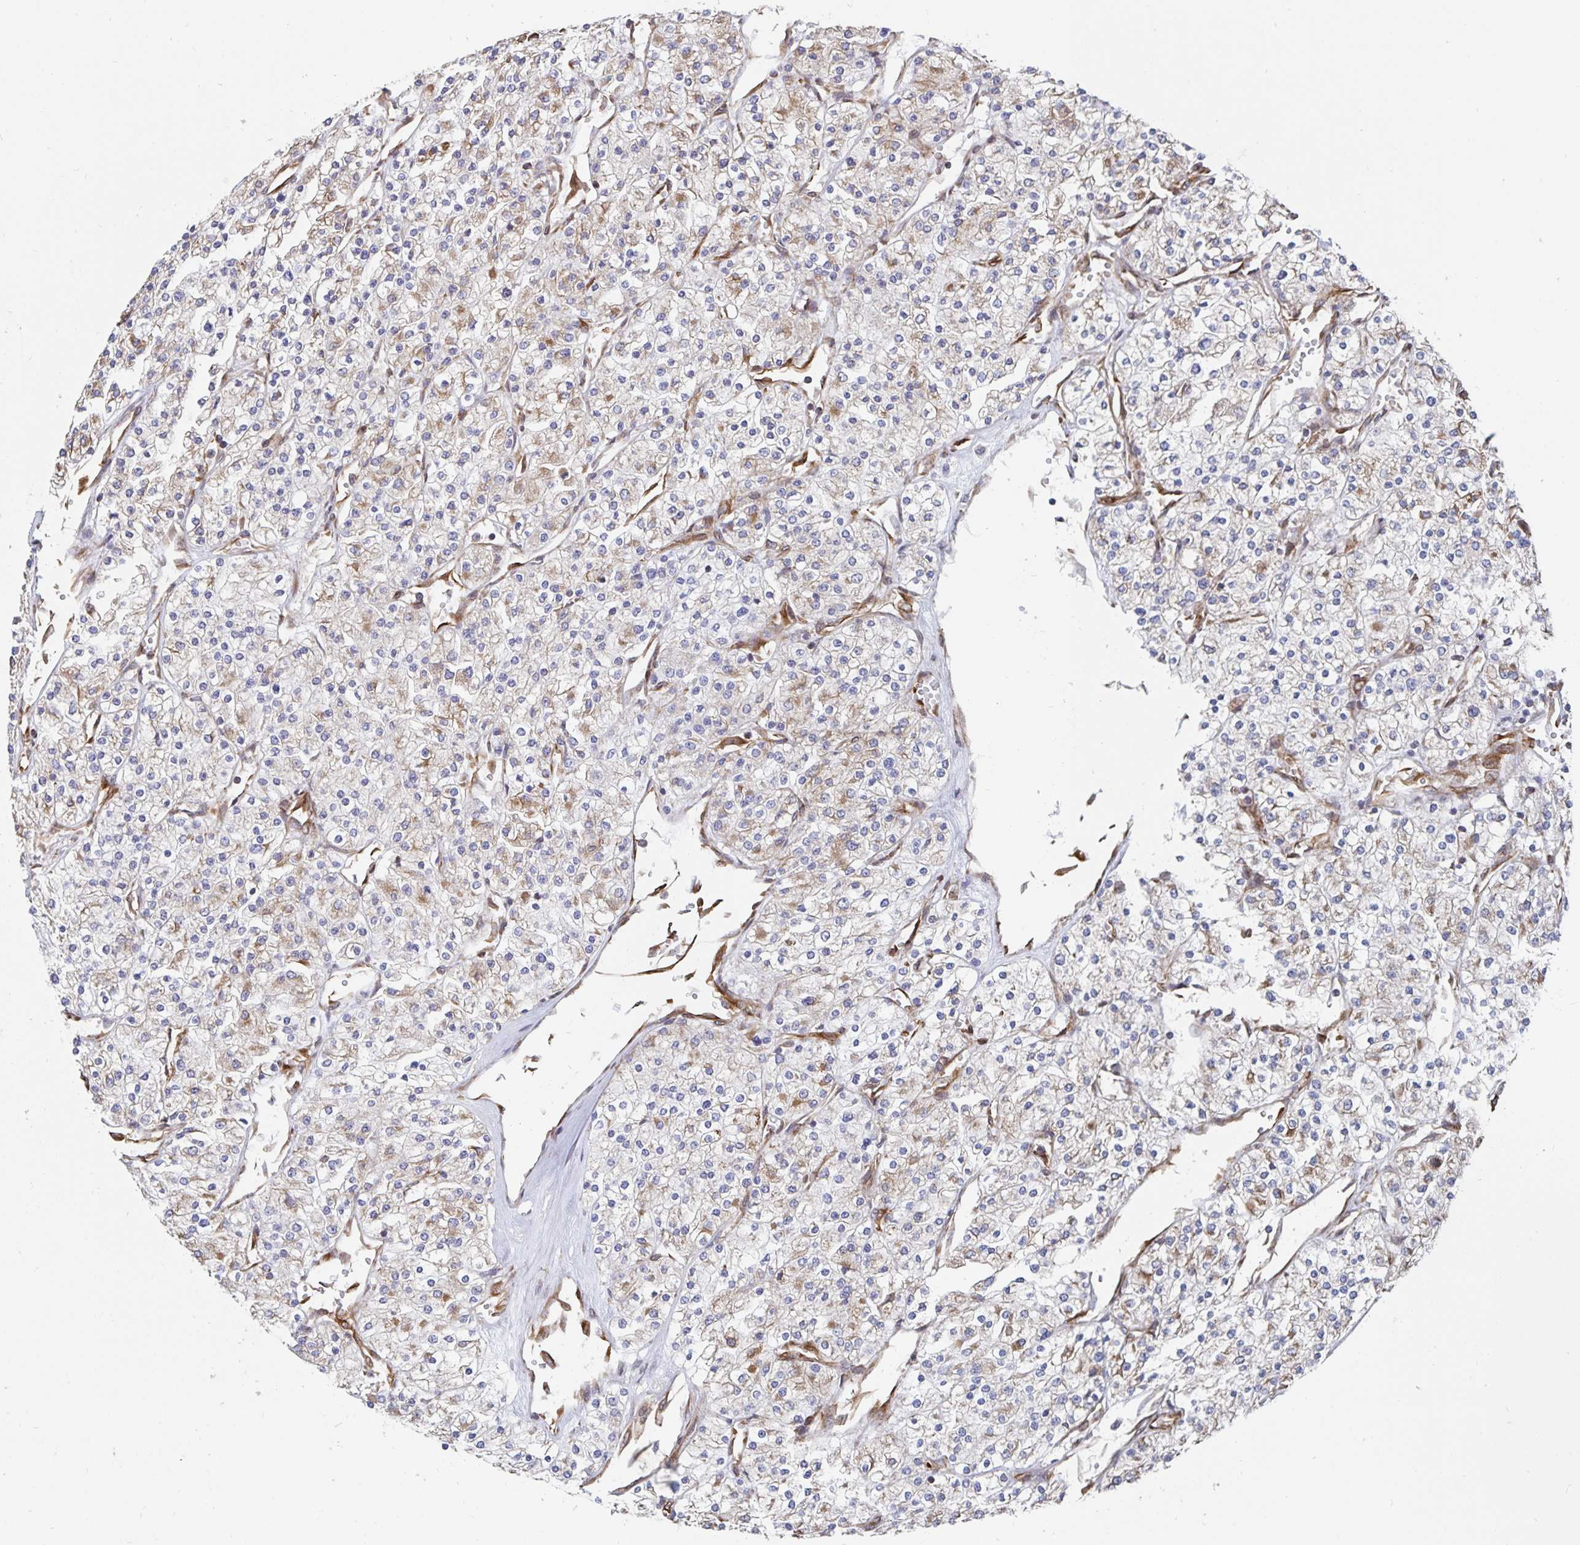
{"staining": {"intensity": "weak", "quantity": "25%-75%", "location": "cytoplasmic/membranous"}, "tissue": "renal cancer", "cell_type": "Tumor cells", "image_type": "cancer", "snomed": [{"axis": "morphology", "description": "Adenocarcinoma, NOS"}, {"axis": "topography", "description": "Kidney"}], "caption": "The histopathology image shows immunohistochemical staining of adenocarcinoma (renal). There is weak cytoplasmic/membranous positivity is appreciated in approximately 25%-75% of tumor cells.", "gene": "BCAP29", "patient": {"sex": "male", "age": 80}}